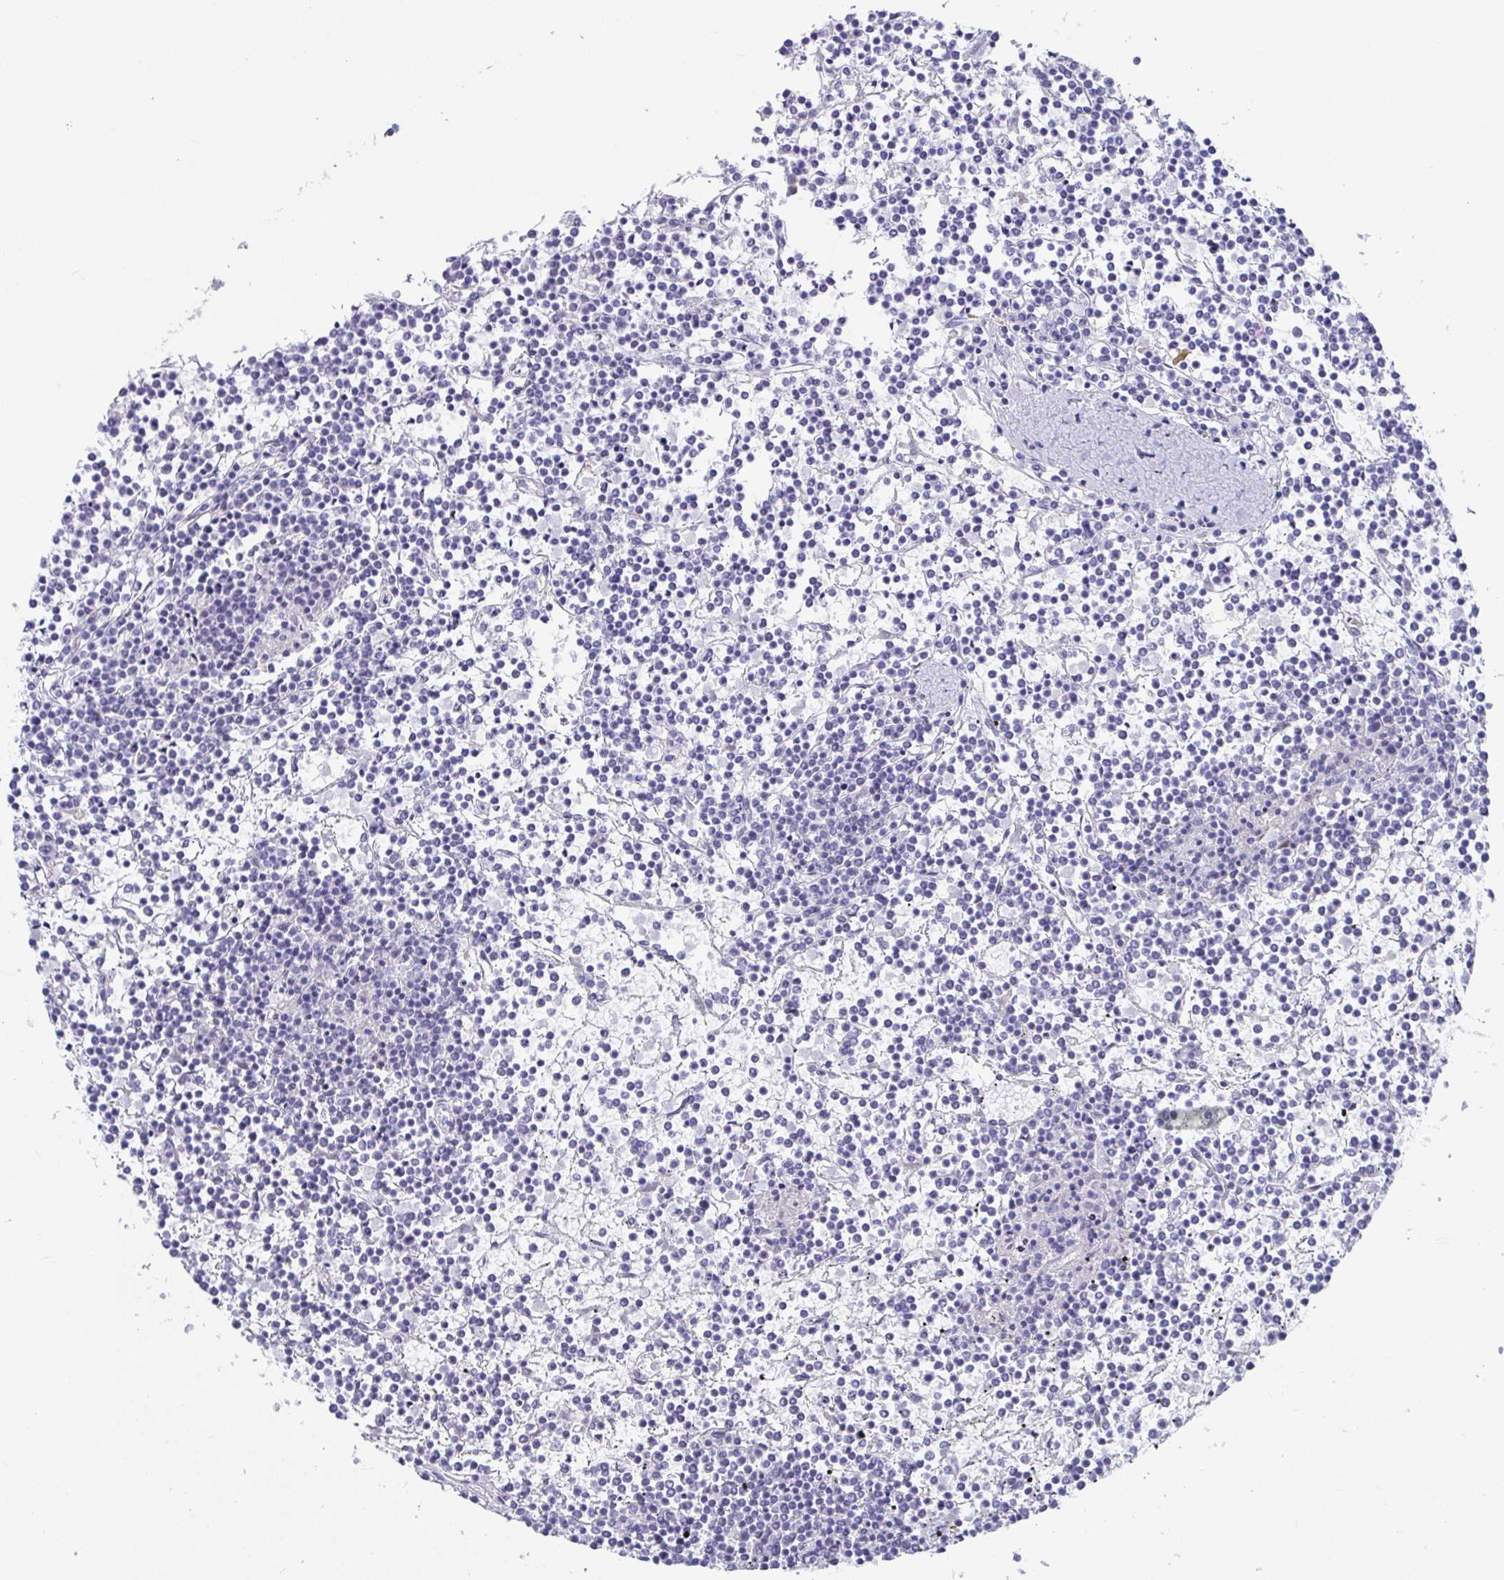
{"staining": {"intensity": "negative", "quantity": "none", "location": "none"}, "tissue": "lymphoma", "cell_type": "Tumor cells", "image_type": "cancer", "snomed": [{"axis": "morphology", "description": "Malignant lymphoma, non-Hodgkin's type, Low grade"}, {"axis": "topography", "description": "Spleen"}], "caption": "Tumor cells show no significant staining in low-grade malignant lymphoma, non-Hodgkin's type. Brightfield microscopy of immunohistochemistry (IHC) stained with DAB (3,3'-diaminobenzidine) (brown) and hematoxylin (blue), captured at high magnification.", "gene": "PLA2G1B", "patient": {"sex": "female", "age": 19}}